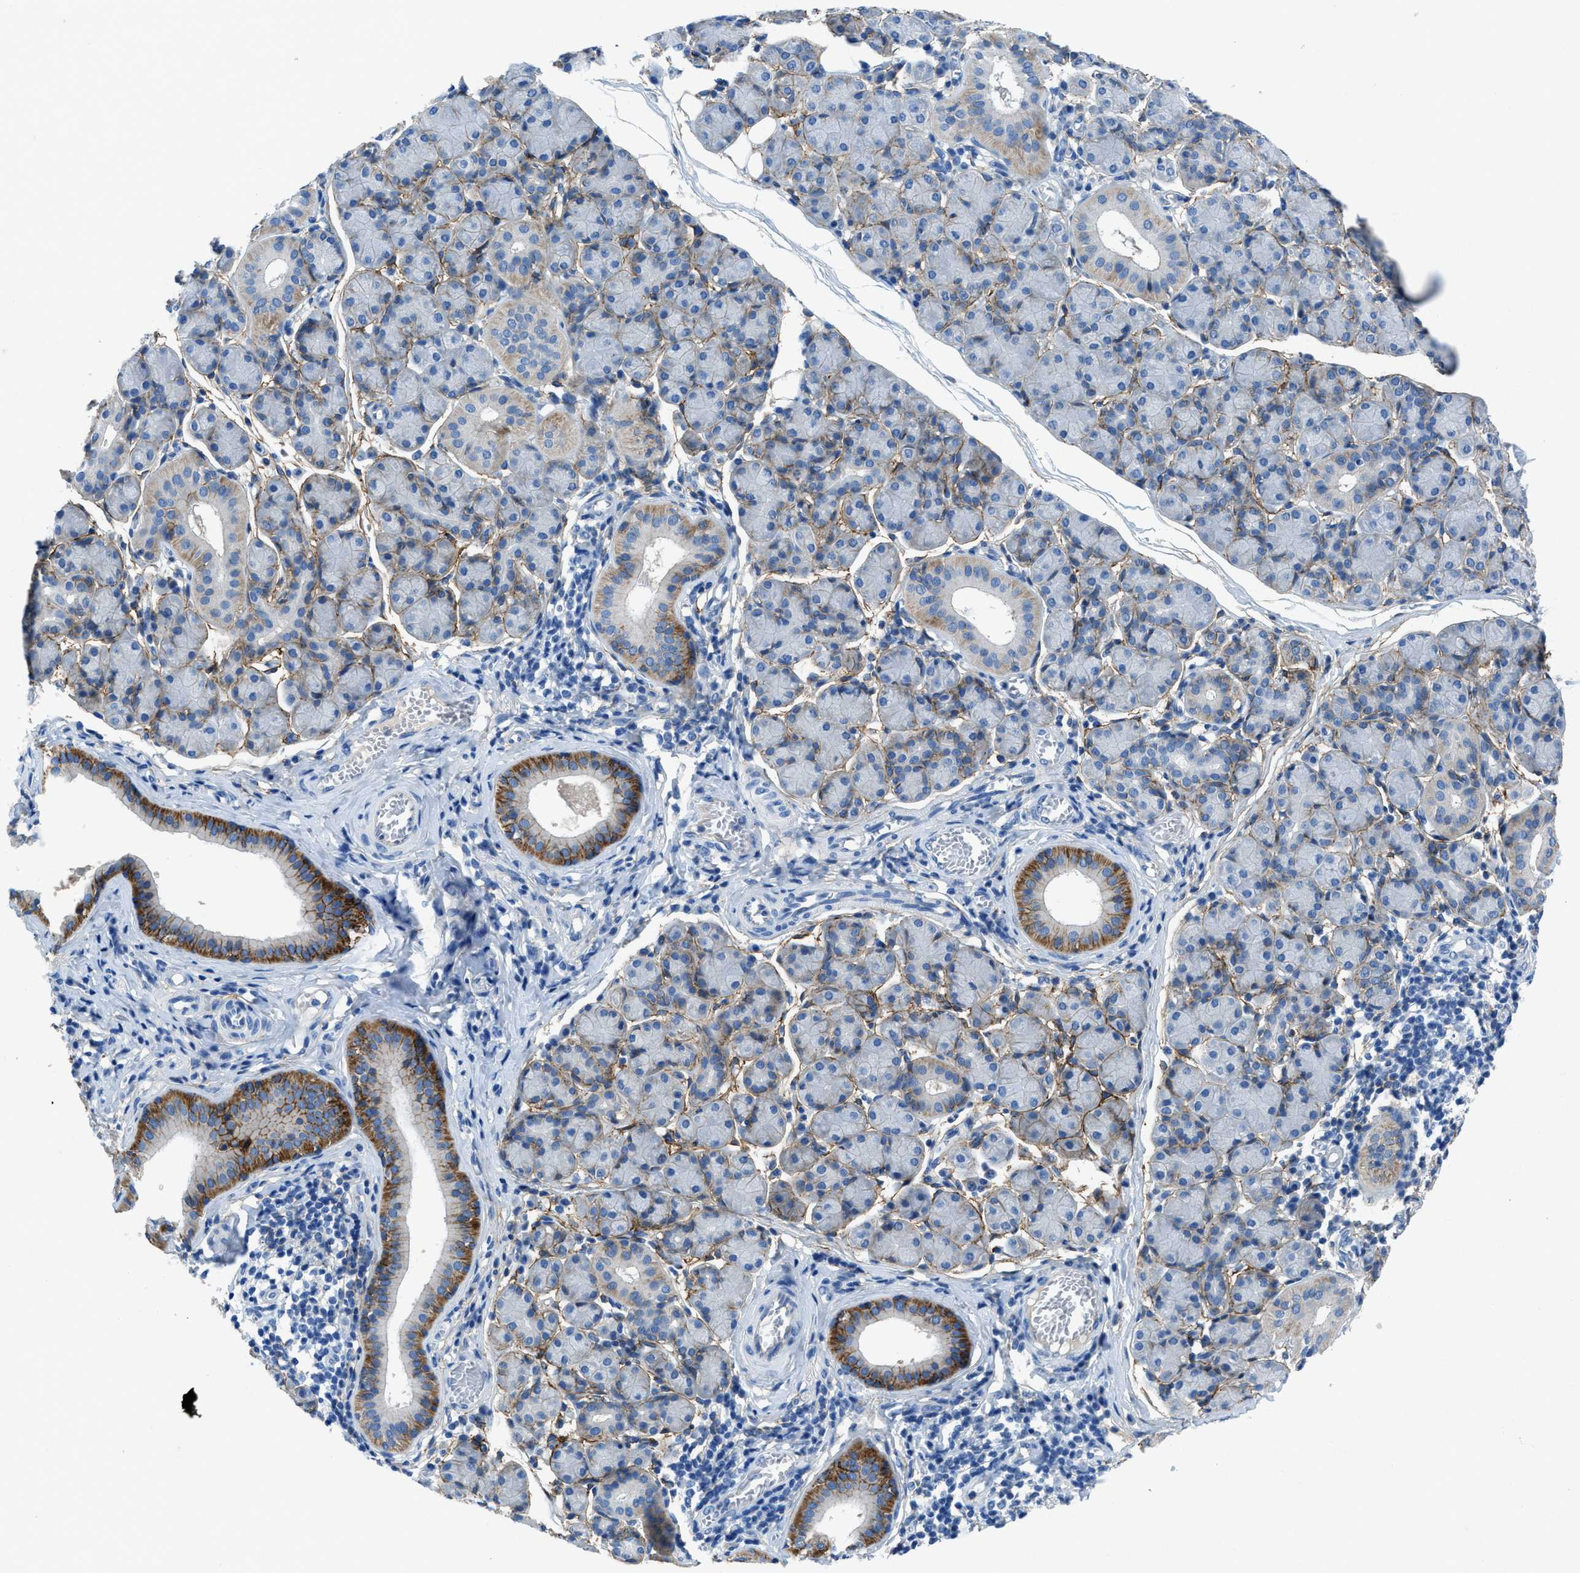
{"staining": {"intensity": "moderate", "quantity": "25%-75%", "location": "cytoplasmic/membranous"}, "tissue": "salivary gland", "cell_type": "Glandular cells", "image_type": "normal", "snomed": [{"axis": "morphology", "description": "Normal tissue, NOS"}, {"axis": "morphology", "description": "Inflammation, NOS"}, {"axis": "topography", "description": "Lymph node"}, {"axis": "topography", "description": "Salivary gland"}], "caption": "A histopathology image of human salivary gland stained for a protein exhibits moderate cytoplasmic/membranous brown staining in glandular cells.", "gene": "PTGFRN", "patient": {"sex": "male", "age": 3}}